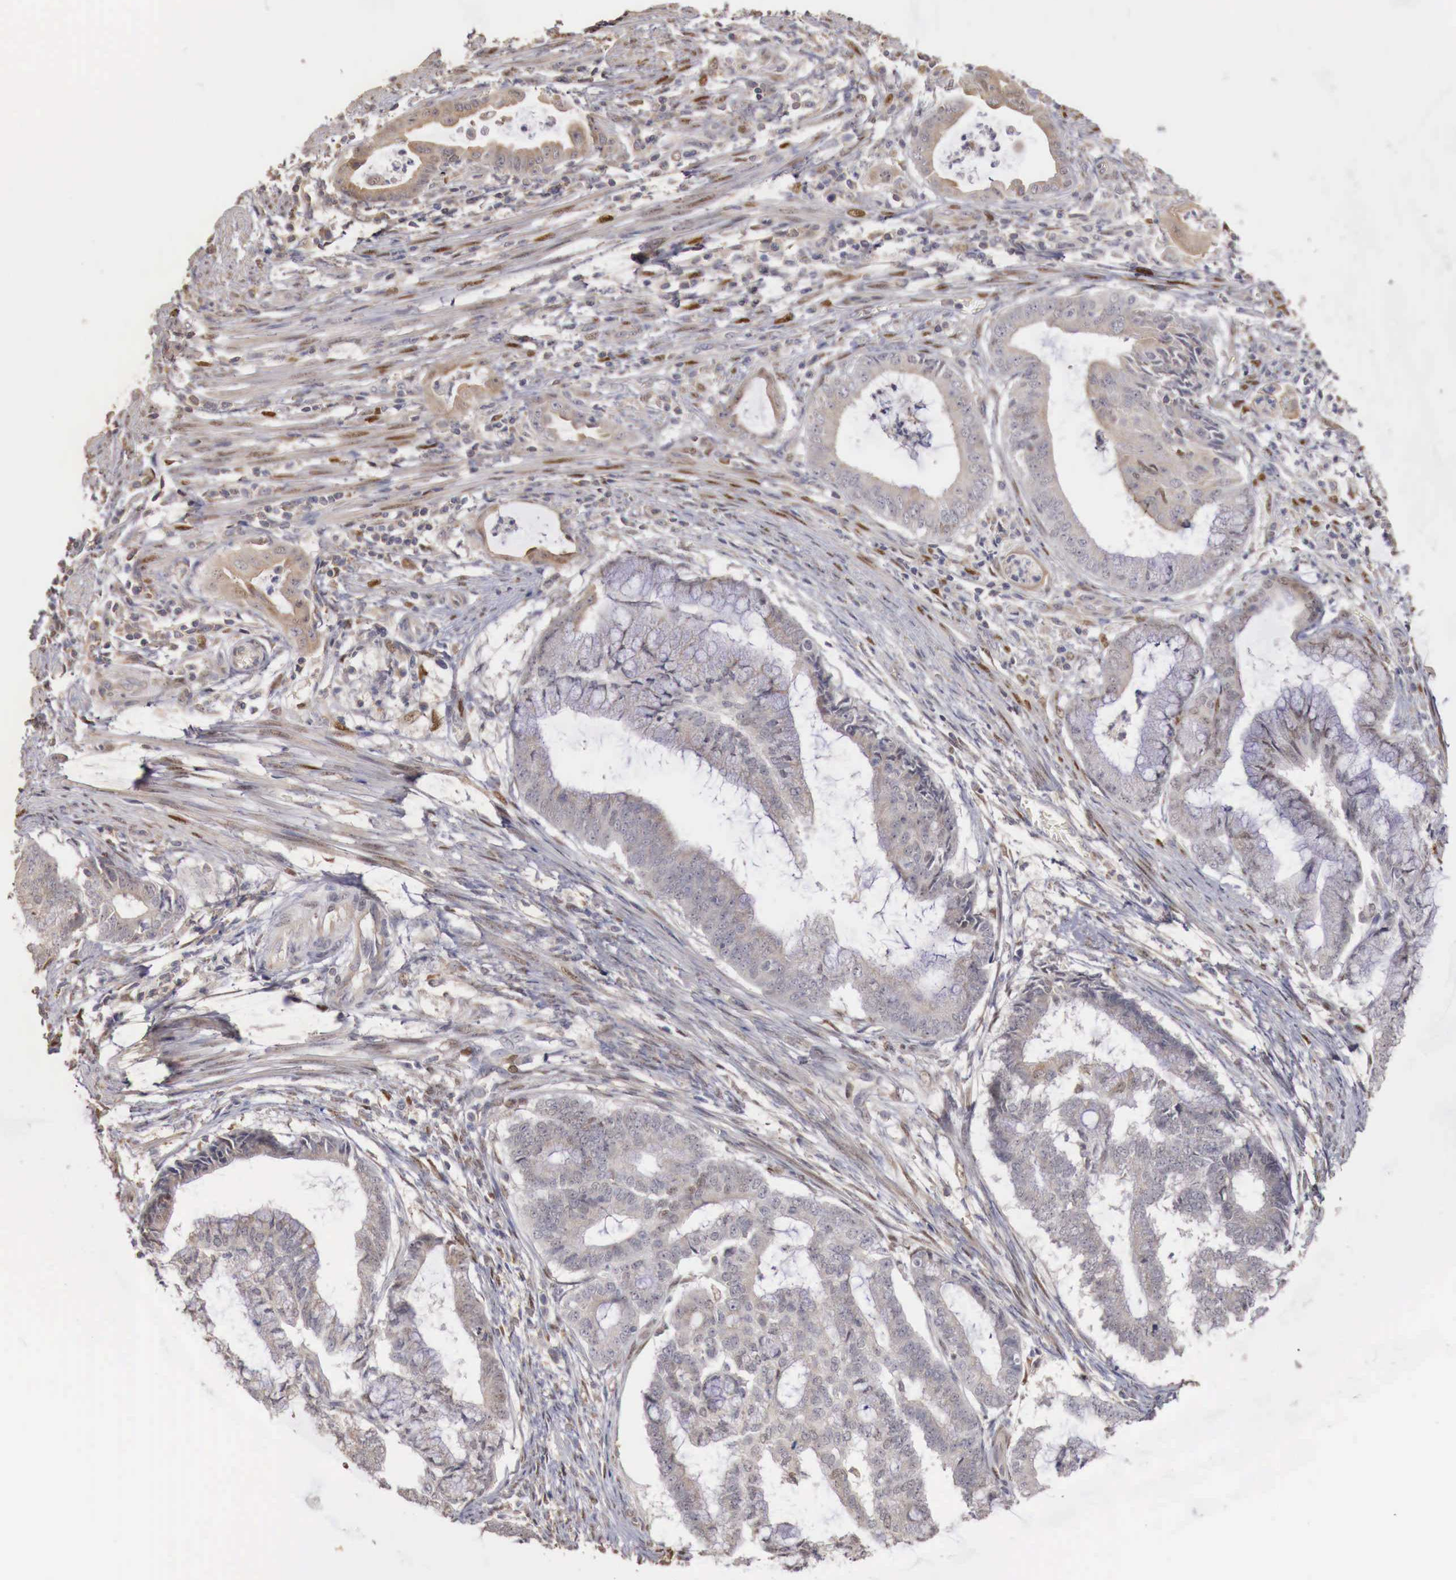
{"staining": {"intensity": "negative", "quantity": "none", "location": "none"}, "tissue": "endometrial cancer", "cell_type": "Tumor cells", "image_type": "cancer", "snomed": [{"axis": "morphology", "description": "Adenocarcinoma, NOS"}, {"axis": "topography", "description": "Endometrium"}], "caption": "Micrograph shows no protein positivity in tumor cells of endometrial adenocarcinoma tissue.", "gene": "KHDRBS2", "patient": {"sex": "female", "age": 63}}